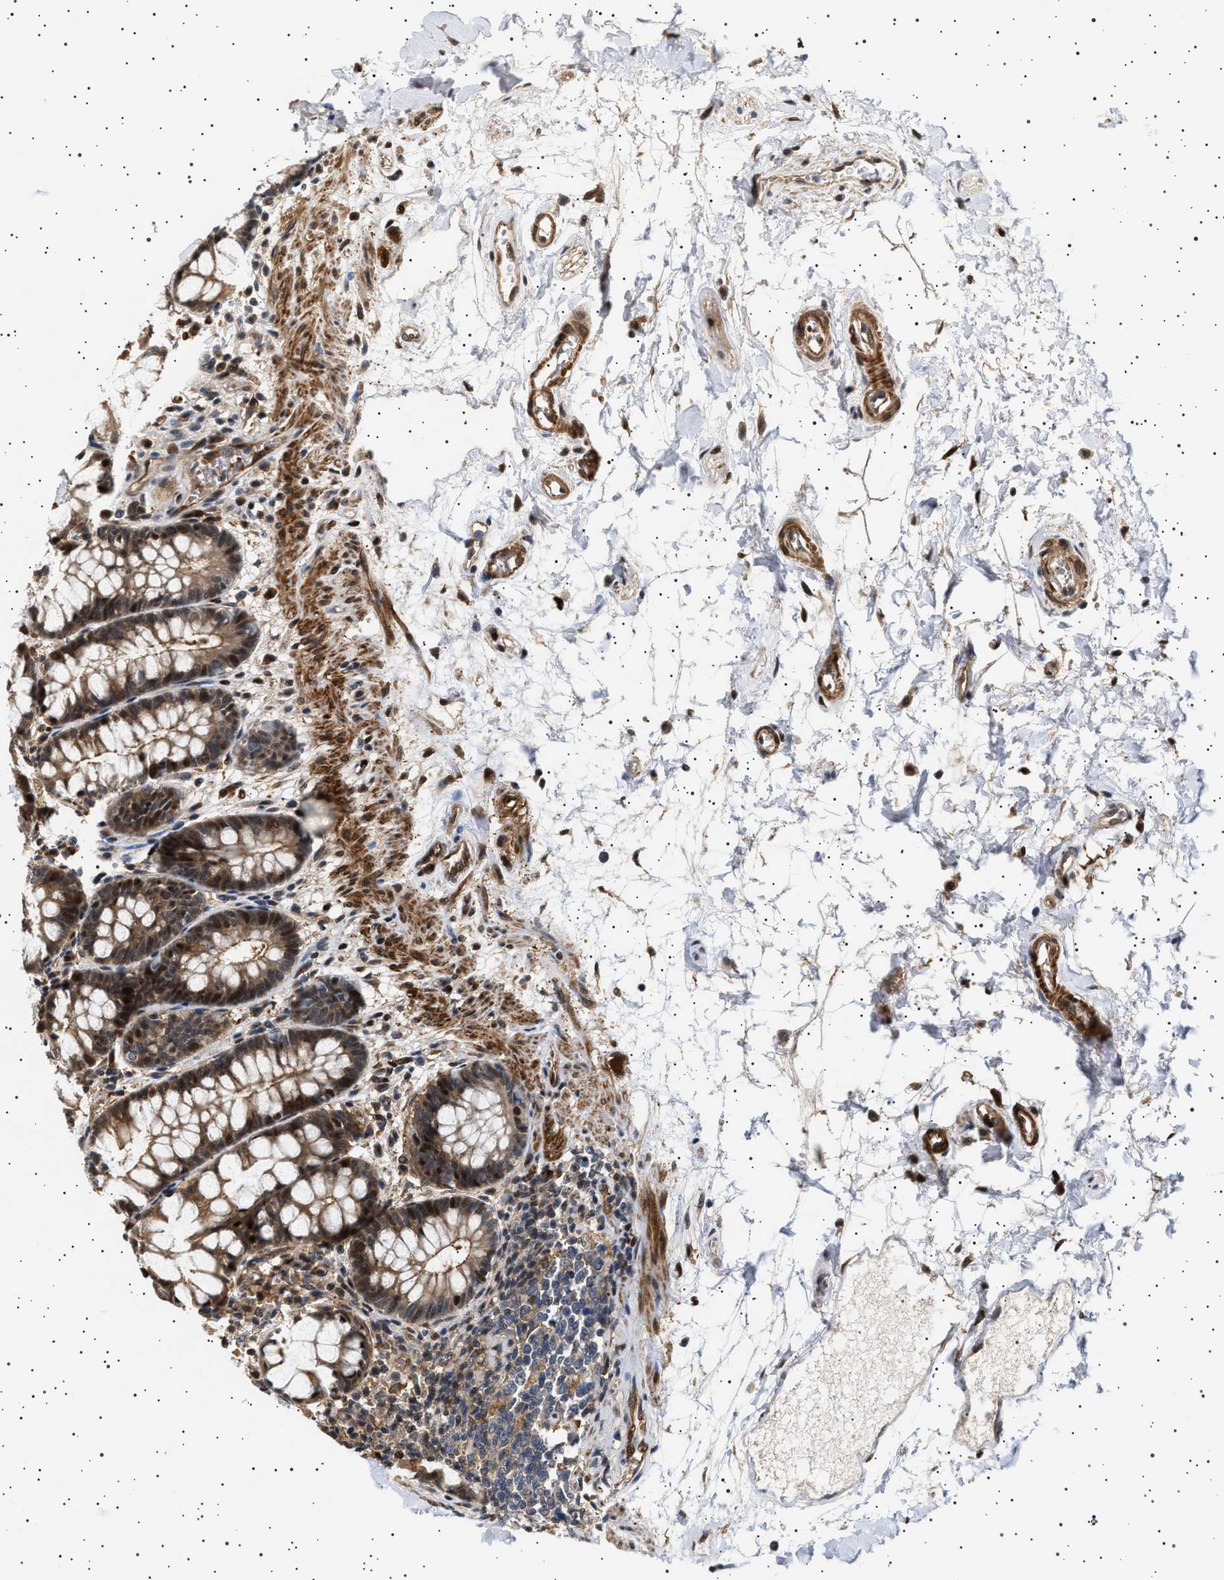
{"staining": {"intensity": "moderate", "quantity": ">75%", "location": "cytoplasmic/membranous,nuclear"}, "tissue": "rectum", "cell_type": "Glandular cells", "image_type": "normal", "snomed": [{"axis": "morphology", "description": "Normal tissue, NOS"}, {"axis": "topography", "description": "Rectum"}], "caption": "Approximately >75% of glandular cells in normal rectum exhibit moderate cytoplasmic/membranous,nuclear protein positivity as visualized by brown immunohistochemical staining.", "gene": "BAG3", "patient": {"sex": "male", "age": 64}}